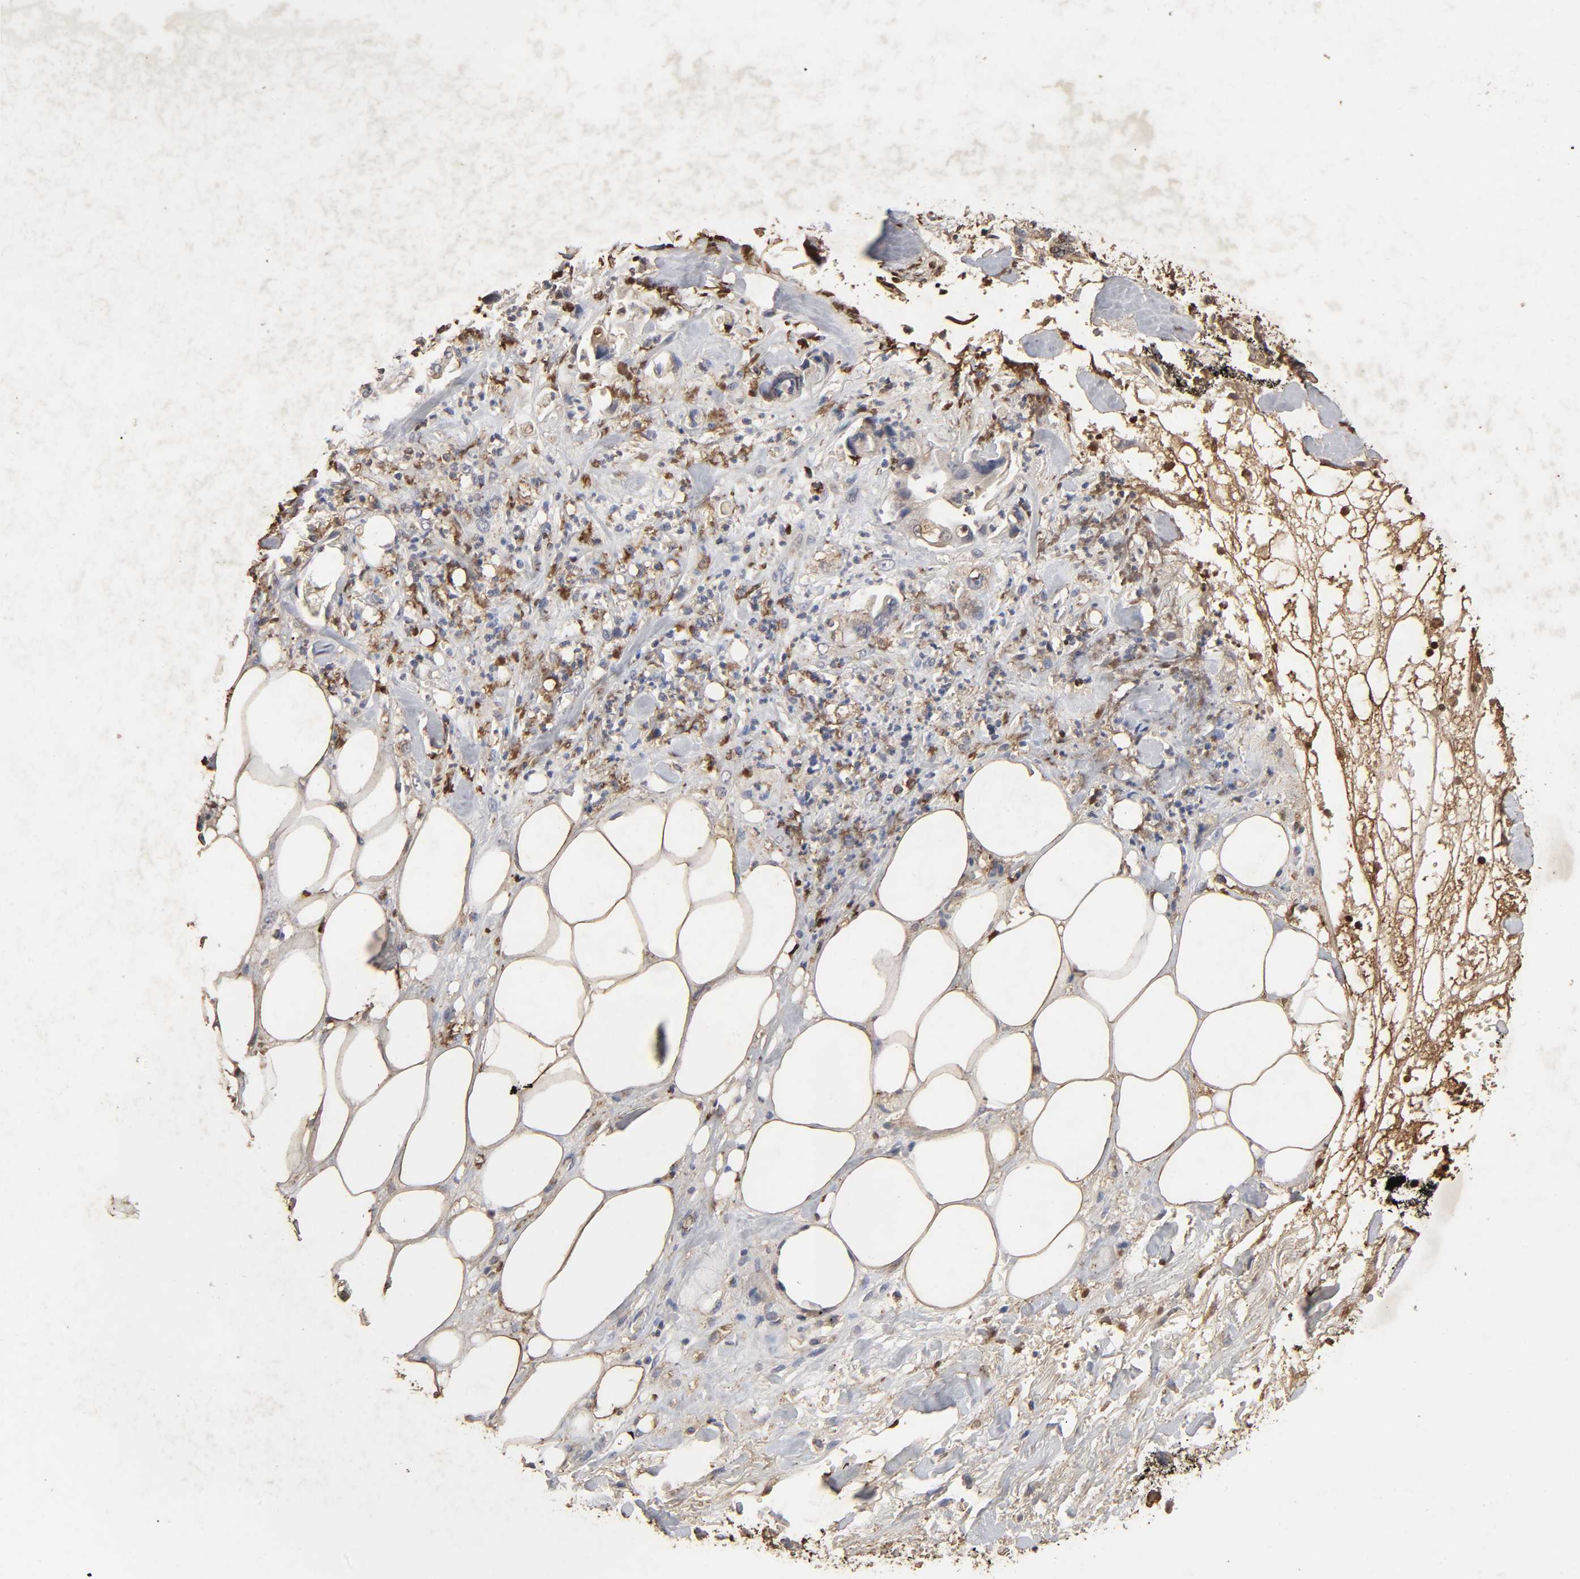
{"staining": {"intensity": "moderate", "quantity": "25%-75%", "location": "cytoplasmic/membranous"}, "tissue": "pancreatic cancer", "cell_type": "Tumor cells", "image_type": "cancer", "snomed": [{"axis": "morphology", "description": "Adenocarcinoma, NOS"}, {"axis": "topography", "description": "Pancreas"}], "caption": "About 25%-75% of tumor cells in pancreatic cancer demonstrate moderate cytoplasmic/membranous protein positivity as visualized by brown immunohistochemical staining.", "gene": "CYCS", "patient": {"sex": "male", "age": 70}}